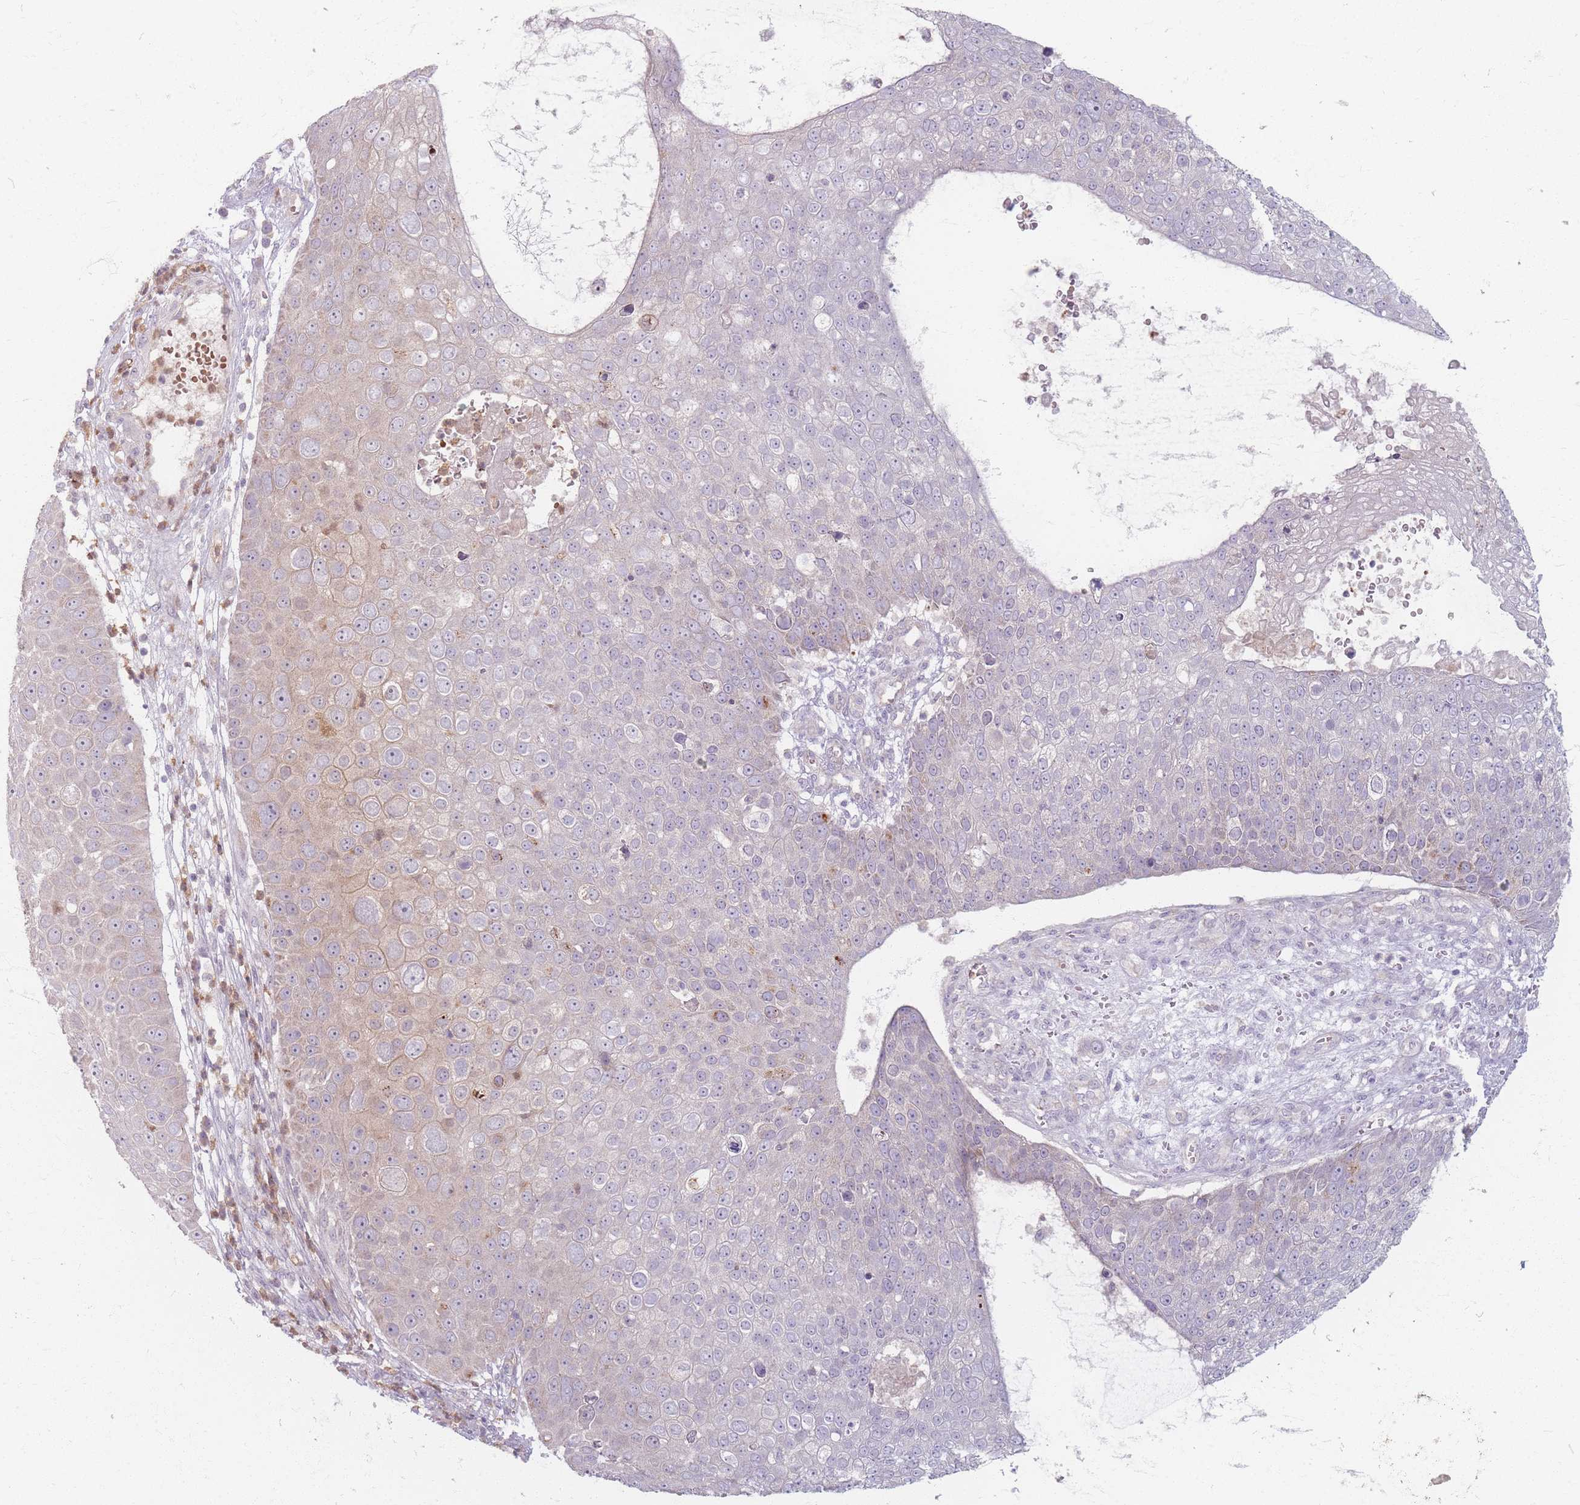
{"staining": {"intensity": "negative", "quantity": "none", "location": "none"}, "tissue": "skin cancer", "cell_type": "Tumor cells", "image_type": "cancer", "snomed": [{"axis": "morphology", "description": "Squamous cell carcinoma, NOS"}, {"axis": "topography", "description": "Skin"}], "caption": "Skin cancer stained for a protein using immunohistochemistry (IHC) reveals no positivity tumor cells.", "gene": "CHCHD7", "patient": {"sex": "male", "age": 71}}